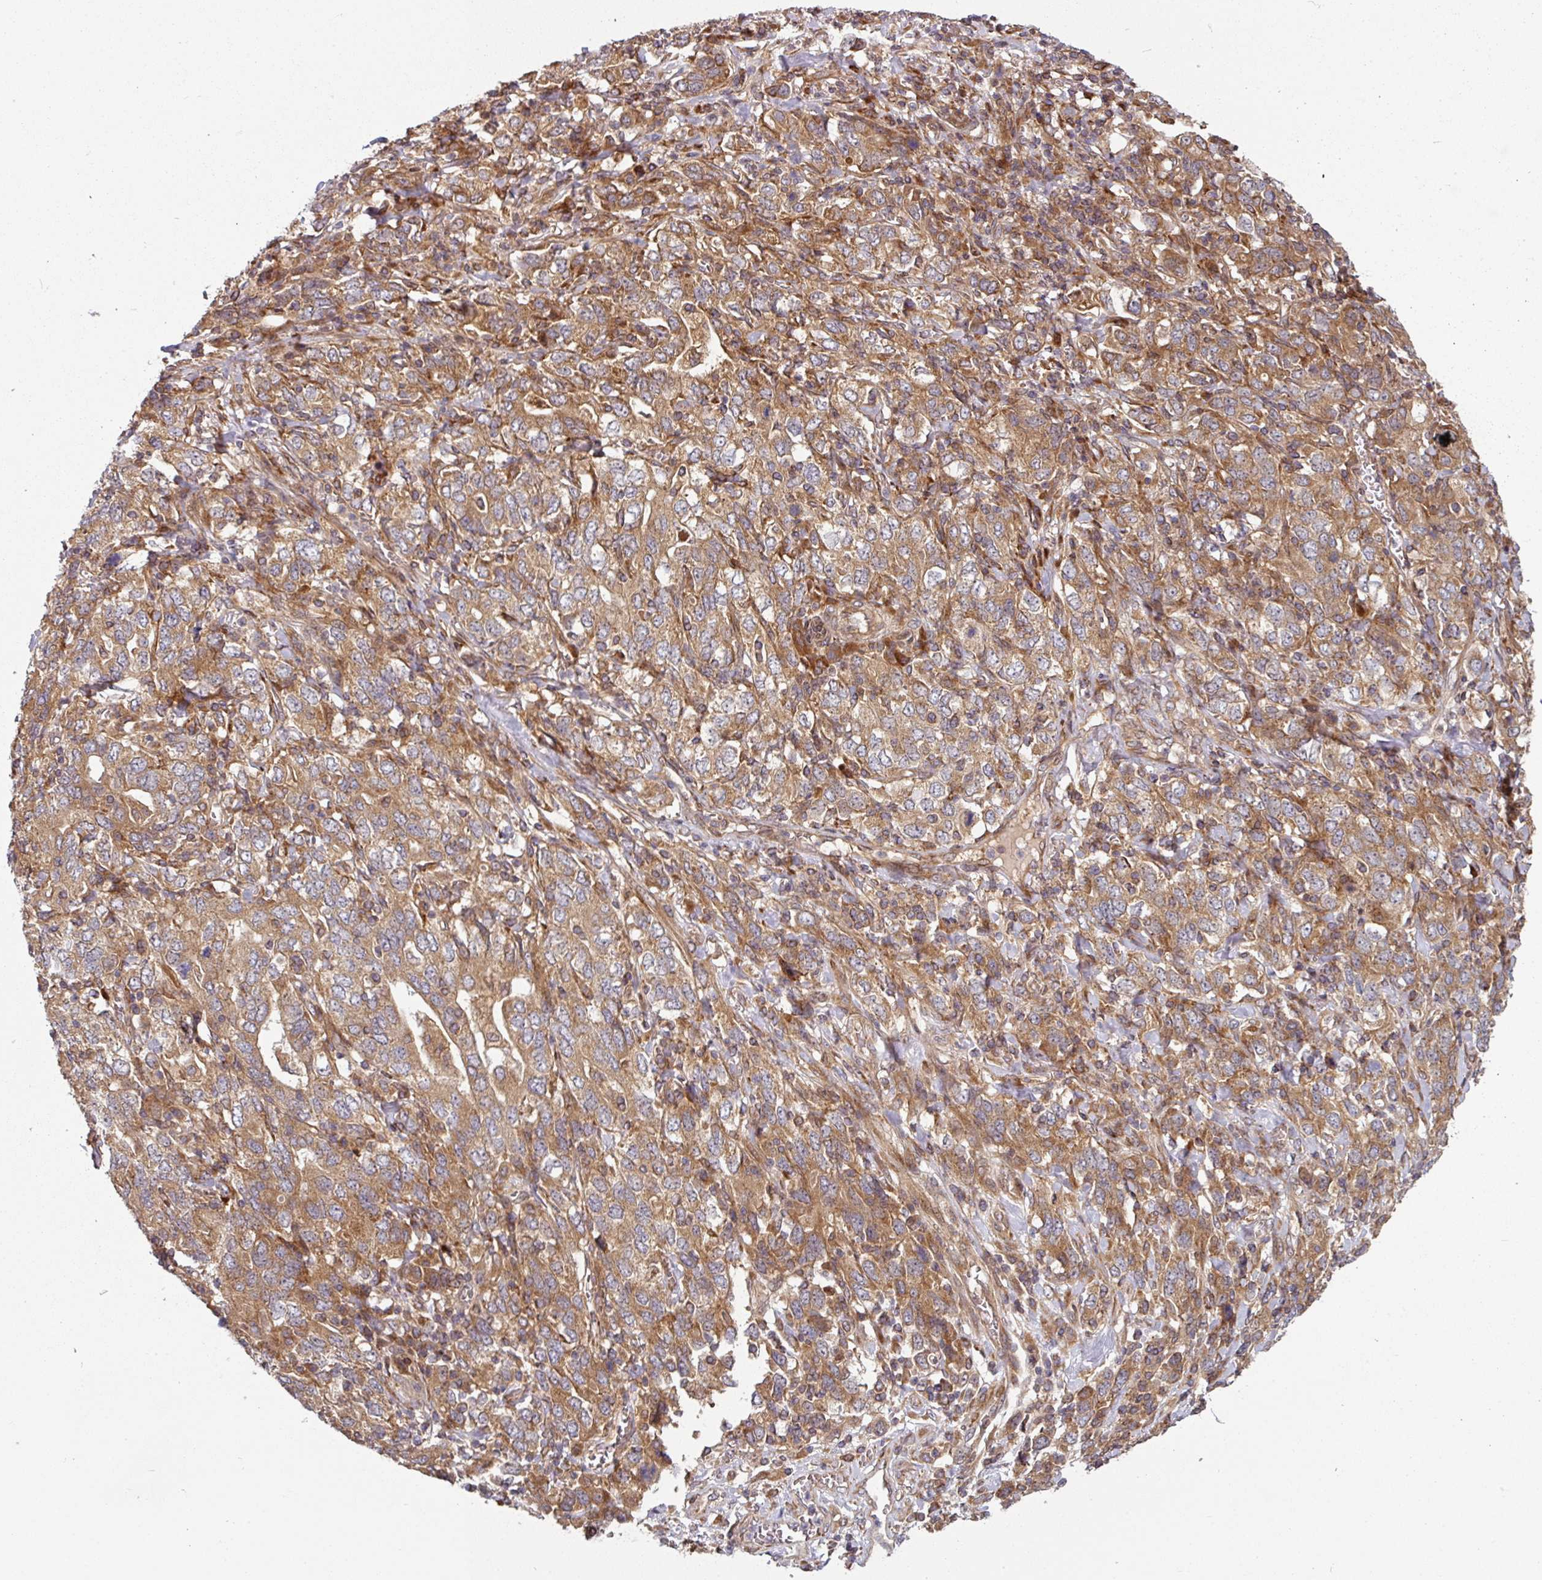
{"staining": {"intensity": "moderate", "quantity": ">75%", "location": "cytoplasmic/membranous"}, "tissue": "stomach cancer", "cell_type": "Tumor cells", "image_type": "cancer", "snomed": [{"axis": "morphology", "description": "Adenocarcinoma, NOS"}, {"axis": "topography", "description": "Stomach, upper"}, {"axis": "topography", "description": "Stomach"}], "caption": "IHC micrograph of adenocarcinoma (stomach) stained for a protein (brown), which exhibits medium levels of moderate cytoplasmic/membranous expression in approximately >75% of tumor cells.", "gene": "RAB5A", "patient": {"sex": "male", "age": 62}}